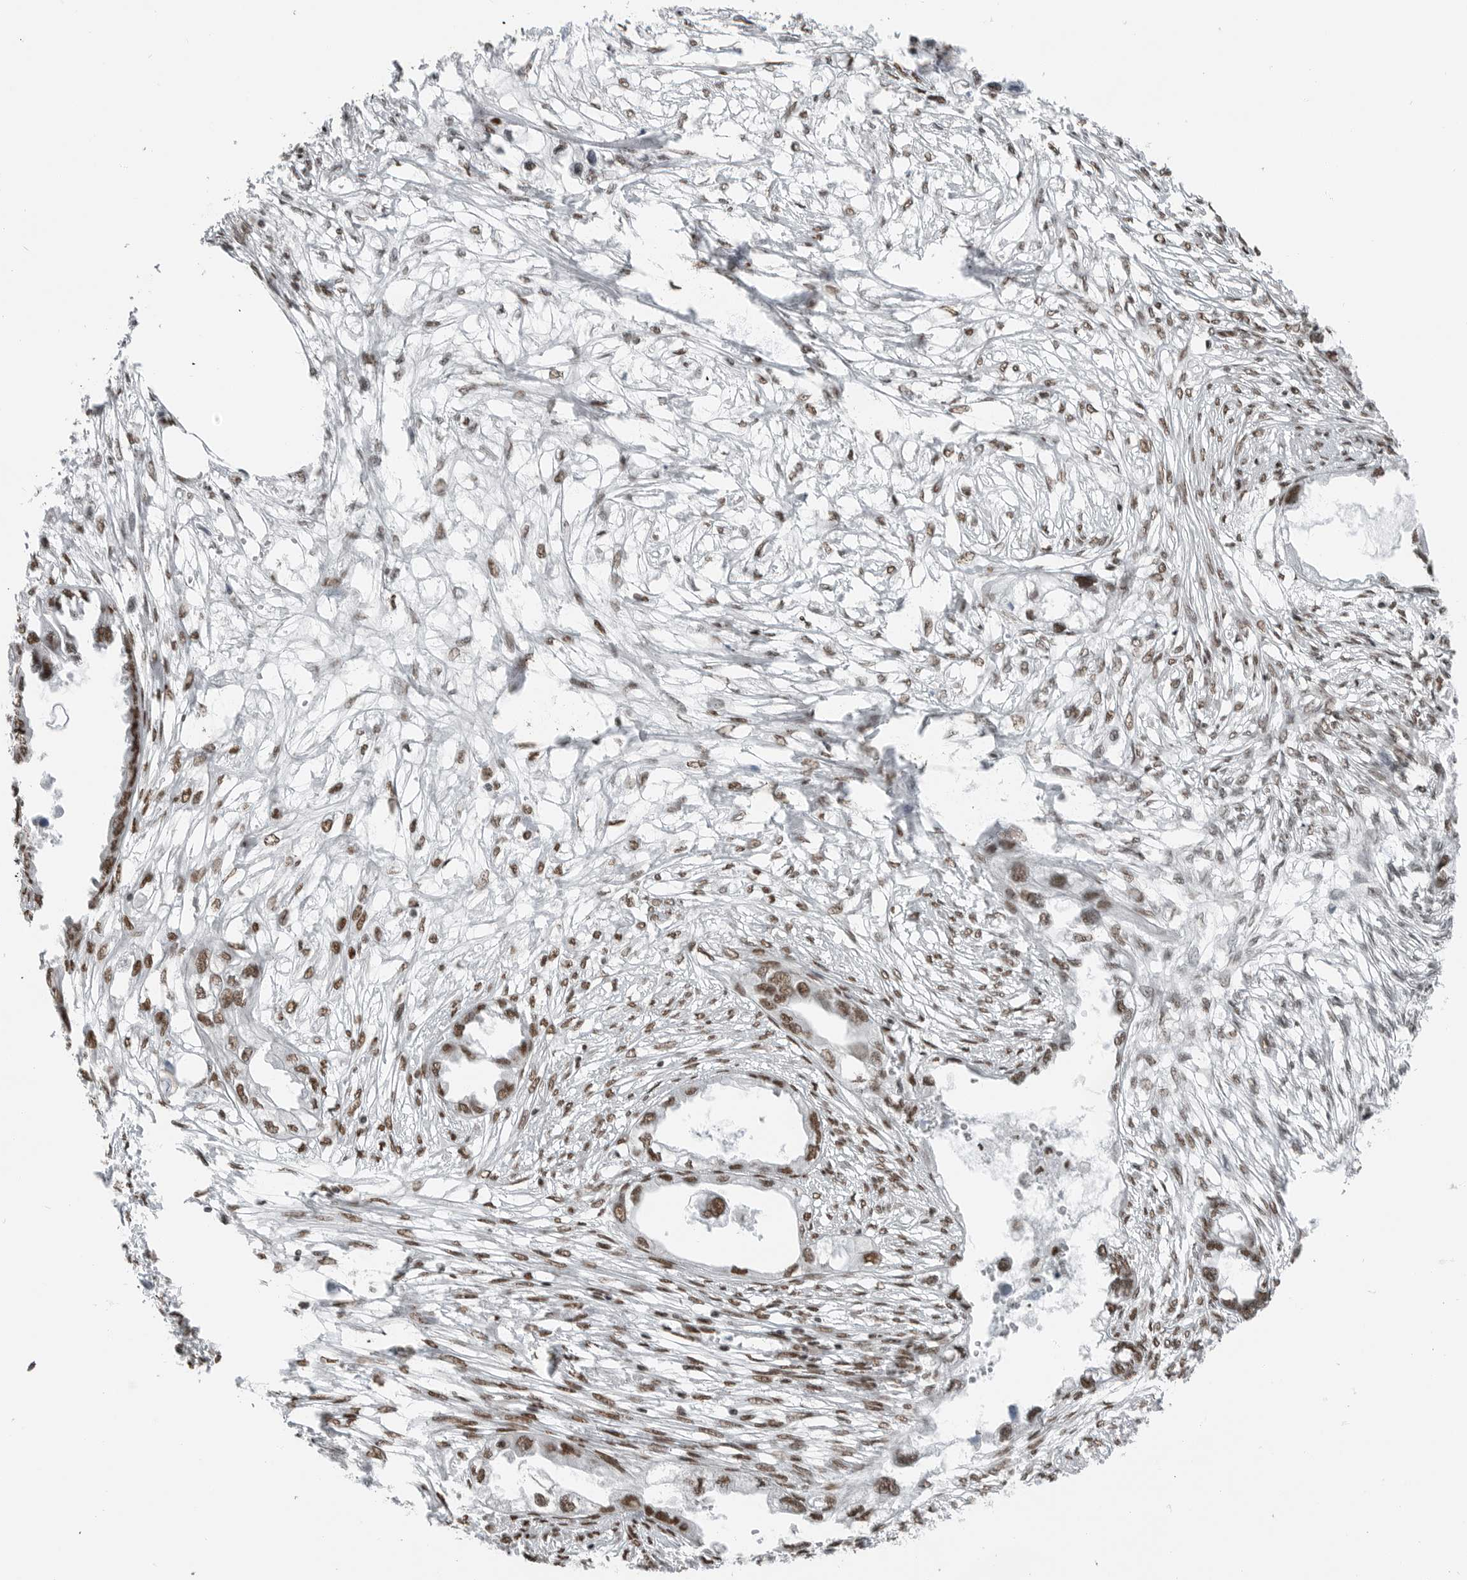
{"staining": {"intensity": "moderate", "quantity": ">75%", "location": "nuclear"}, "tissue": "endometrial cancer", "cell_type": "Tumor cells", "image_type": "cancer", "snomed": [{"axis": "morphology", "description": "Adenocarcinoma, NOS"}, {"axis": "morphology", "description": "Adenocarcinoma, metastatic, NOS"}, {"axis": "topography", "description": "Adipose tissue"}, {"axis": "topography", "description": "Endometrium"}], "caption": "Adenocarcinoma (endometrial) stained with a protein marker shows moderate staining in tumor cells.", "gene": "BLZF1", "patient": {"sex": "female", "age": 67}}